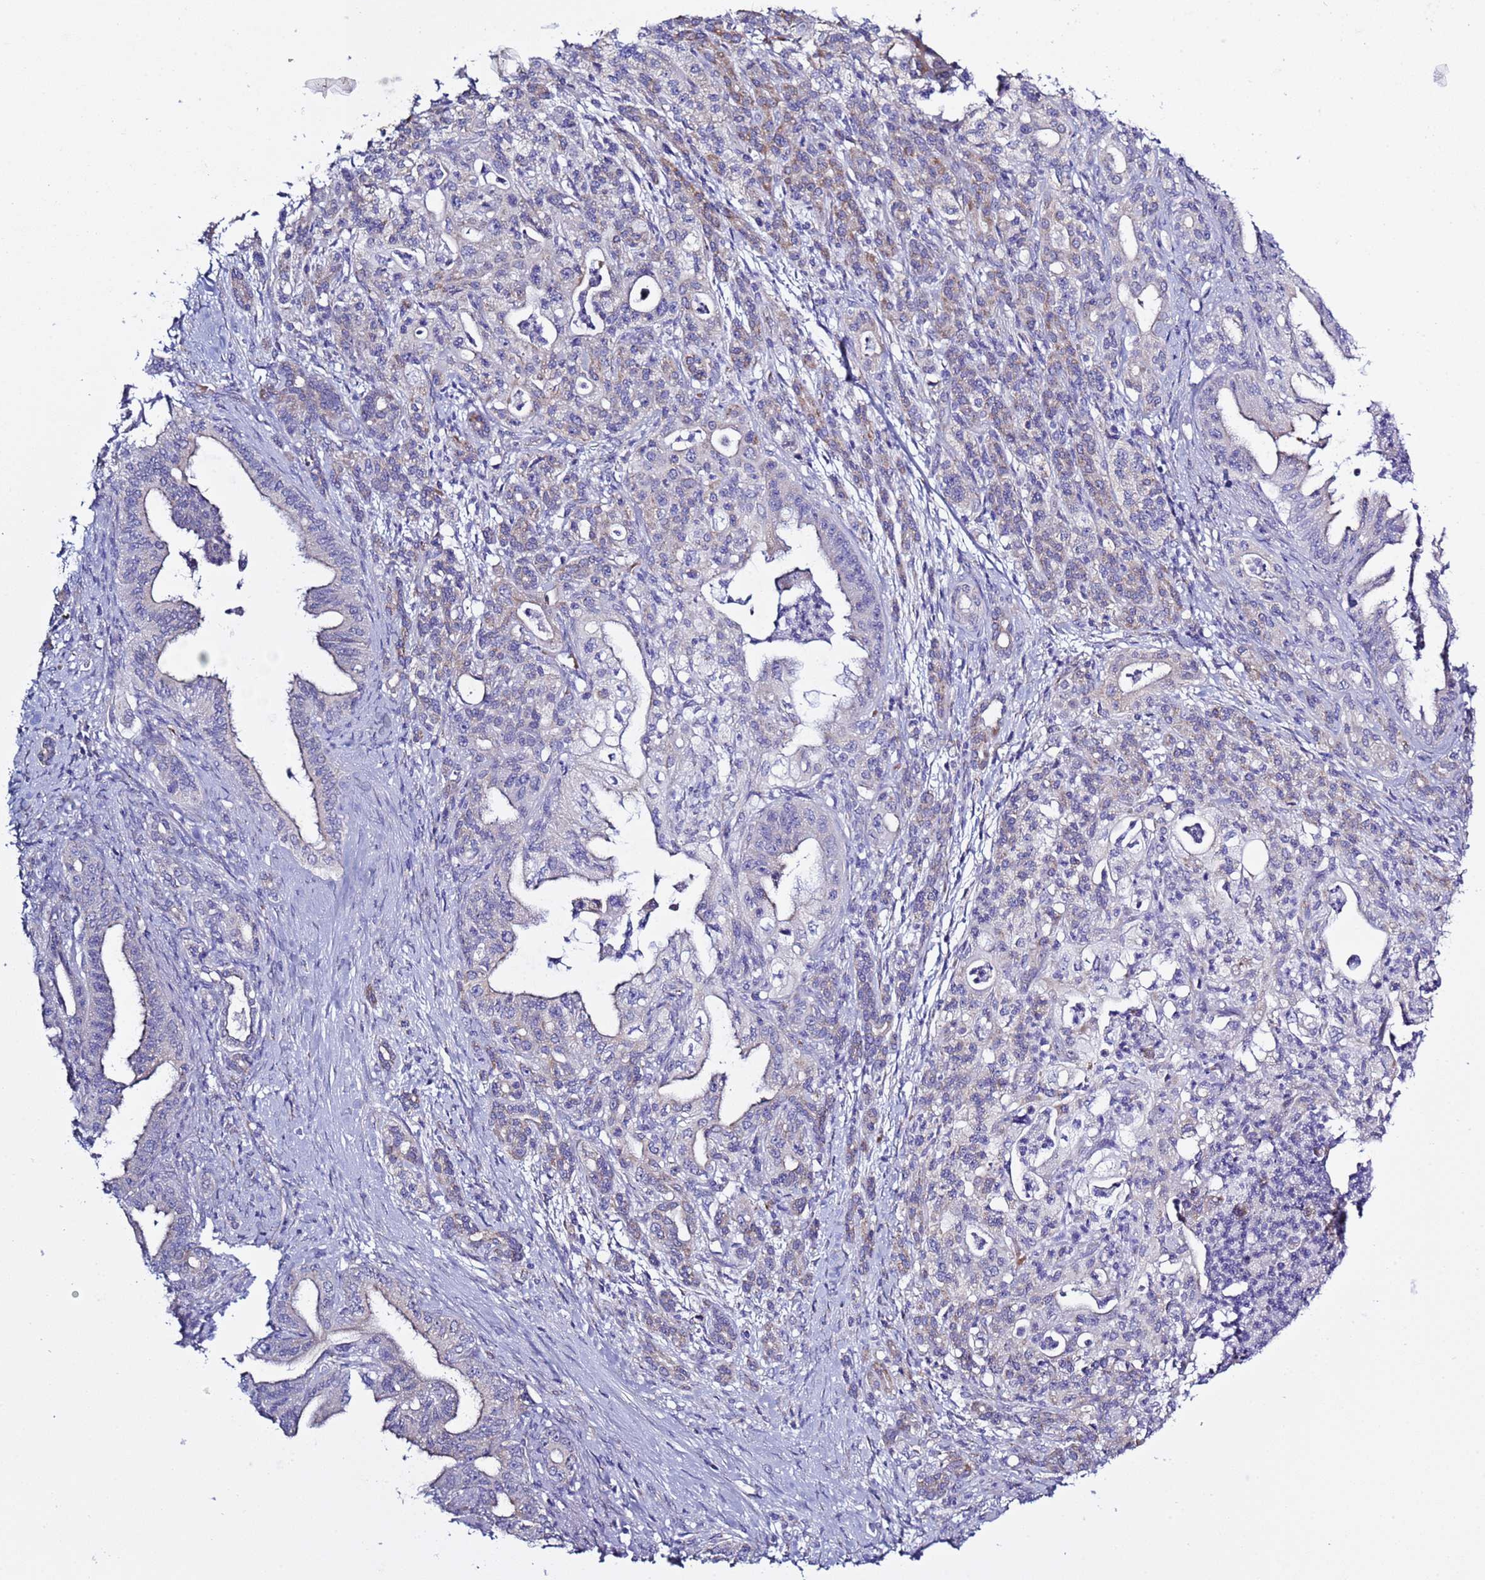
{"staining": {"intensity": "negative", "quantity": "none", "location": "none"}, "tissue": "pancreatic cancer", "cell_type": "Tumor cells", "image_type": "cancer", "snomed": [{"axis": "morphology", "description": "Adenocarcinoma, NOS"}, {"axis": "topography", "description": "Pancreas"}], "caption": "High magnification brightfield microscopy of pancreatic cancer stained with DAB (brown) and counterstained with hematoxylin (blue): tumor cells show no significant expression.", "gene": "ABHD17B", "patient": {"sex": "male", "age": 58}}